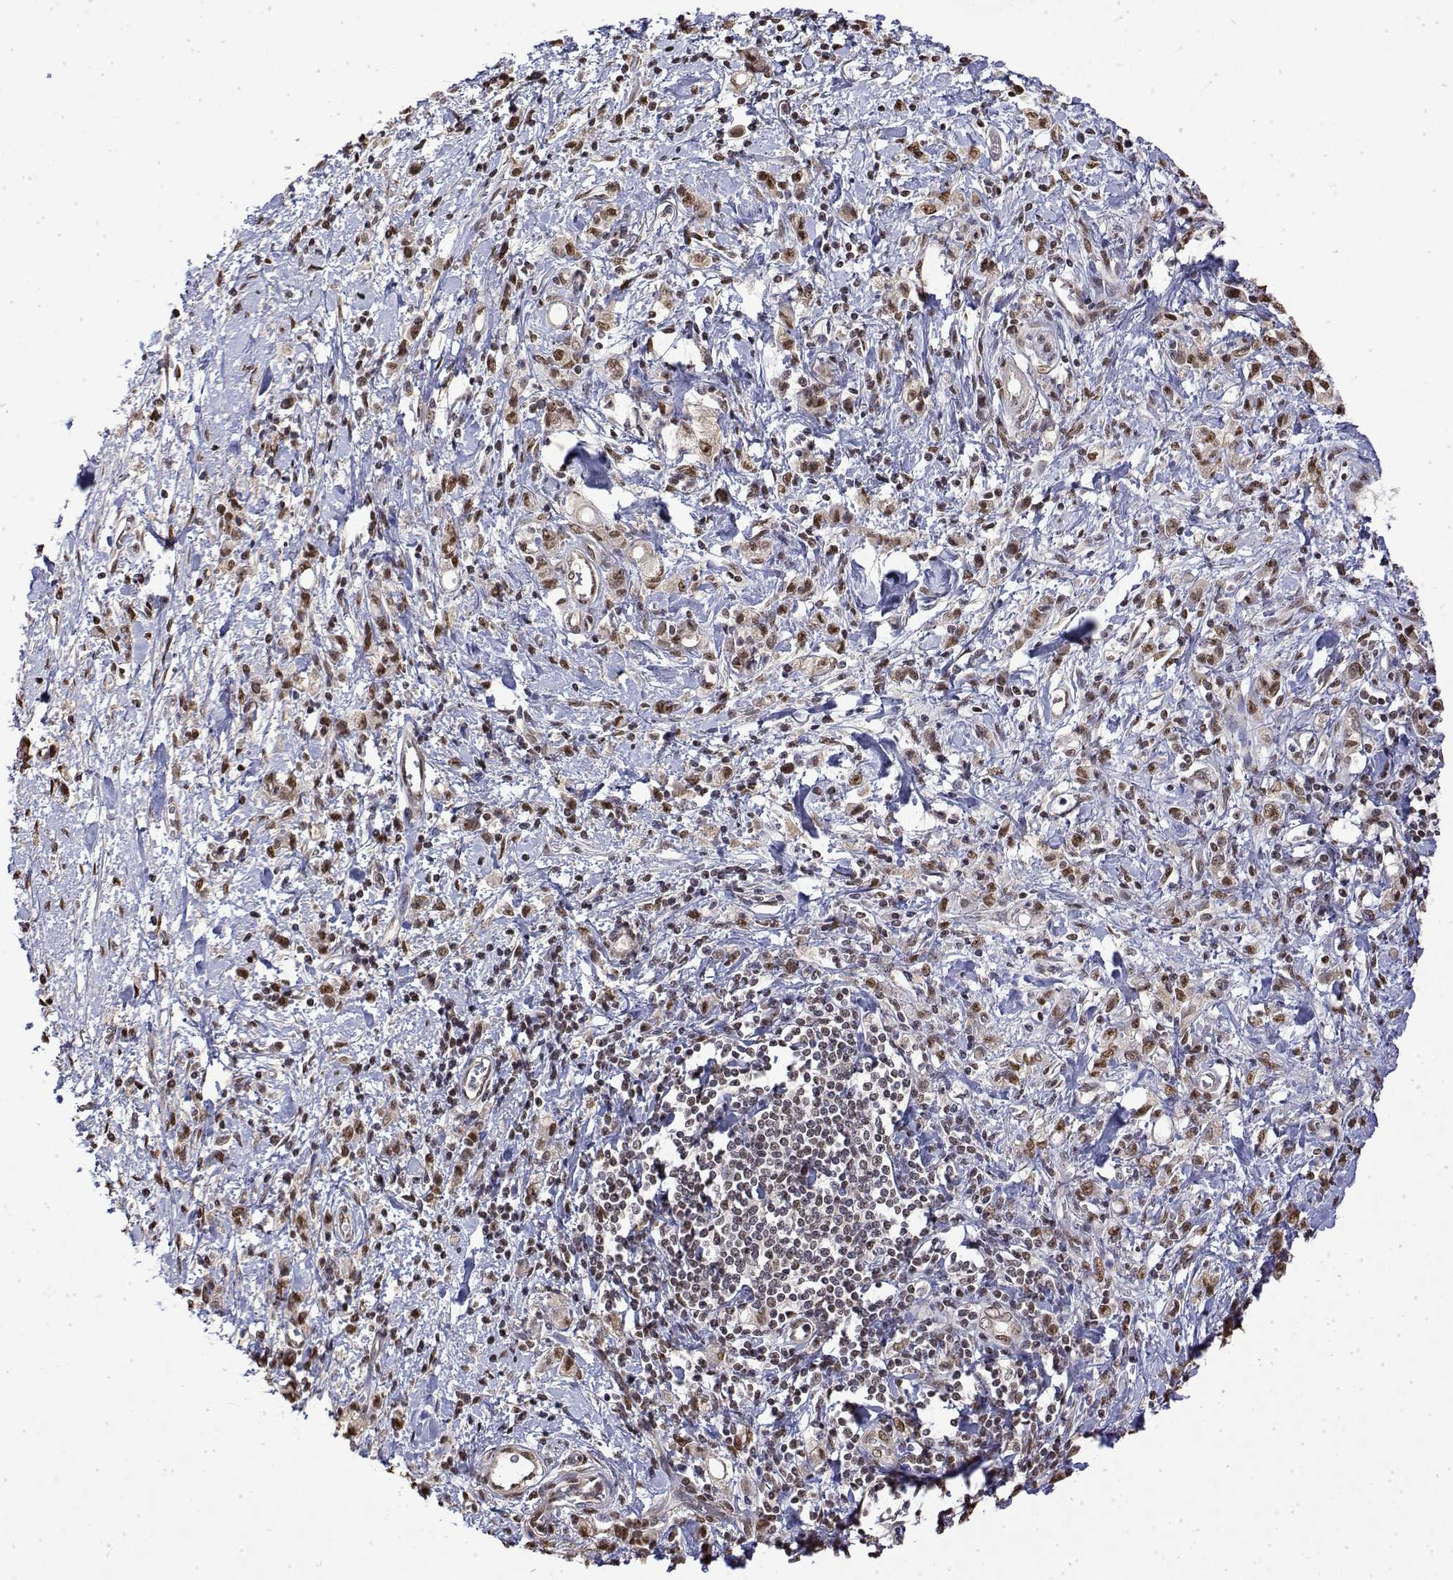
{"staining": {"intensity": "moderate", "quantity": ">75%", "location": "nuclear"}, "tissue": "stomach cancer", "cell_type": "Tumor cells", "image_type": "cancer", "snomed": [{"axis": "morphology", "description": "Adenocarcinoma, NOS"}, {"axis": "topography", "description": "Stomach"}], "caption": "Adenocarcinoma (stomach) was stained to show a protein in brown. There is medium levels of moderate nuclear expression in about >75% of tumor cells.", "gene": "TPI1", "patient": {"sex": "male", "age": 77}}